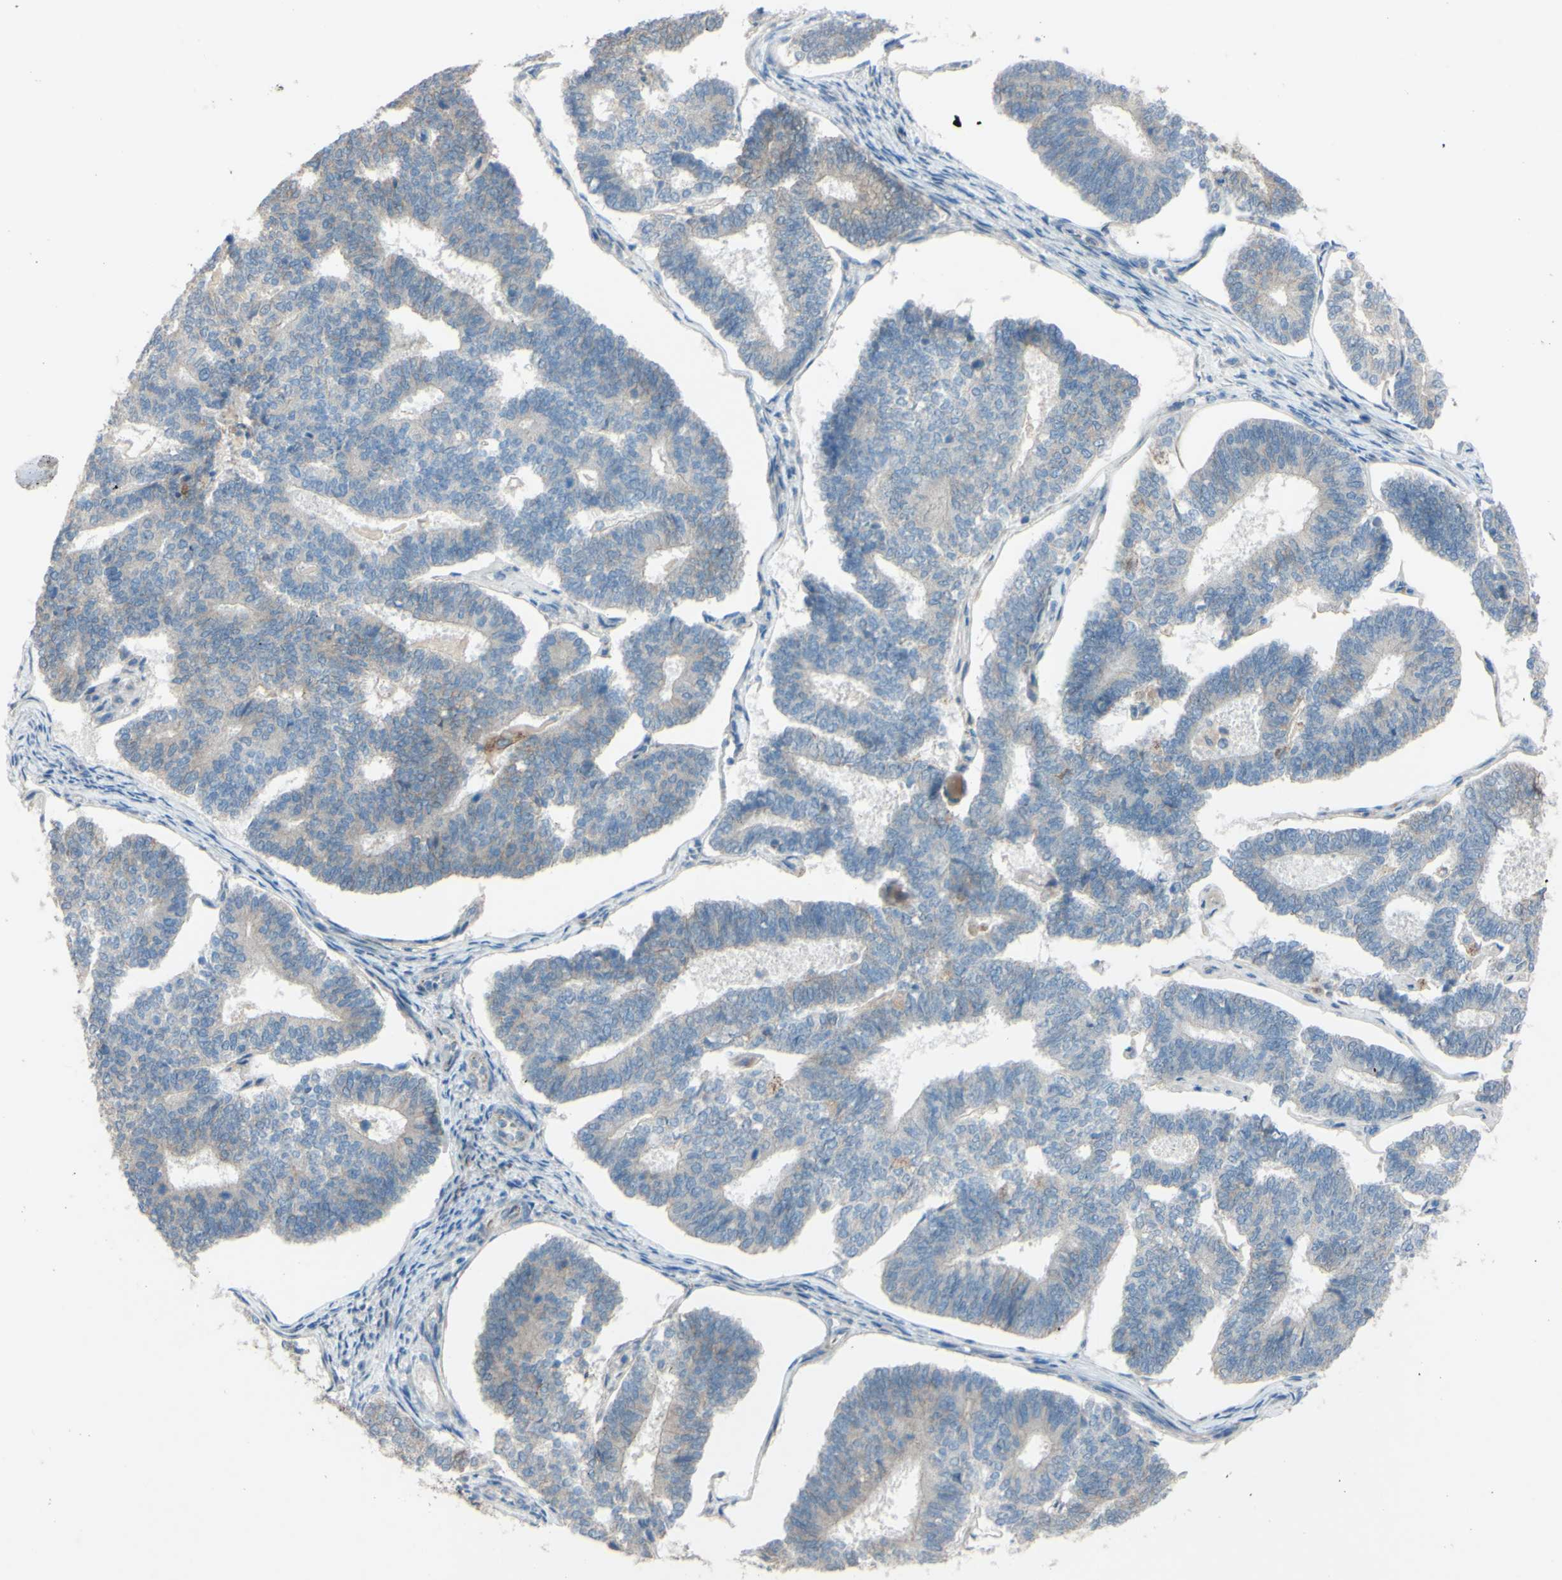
{"staining": {"intensity": "weak", "quantity": "<25%", "location": "cytoplasmic/membranous"}, "tissue": "endometrial cancer", "cell_type": "Tumor cells", "image_type": "cancer", "snomed": [{"axis": "morphology", "description": "Adenocarcinoma, NOS"}, {"axis": "topography", "description": "Endometrium"}], "caption": "The photomicrograph demonstrates no significant expression in tumor cells of adenocarcinoma (endometrial).", "gene": "CDCP1", "patient": {"sex": "female", "age": 70}}